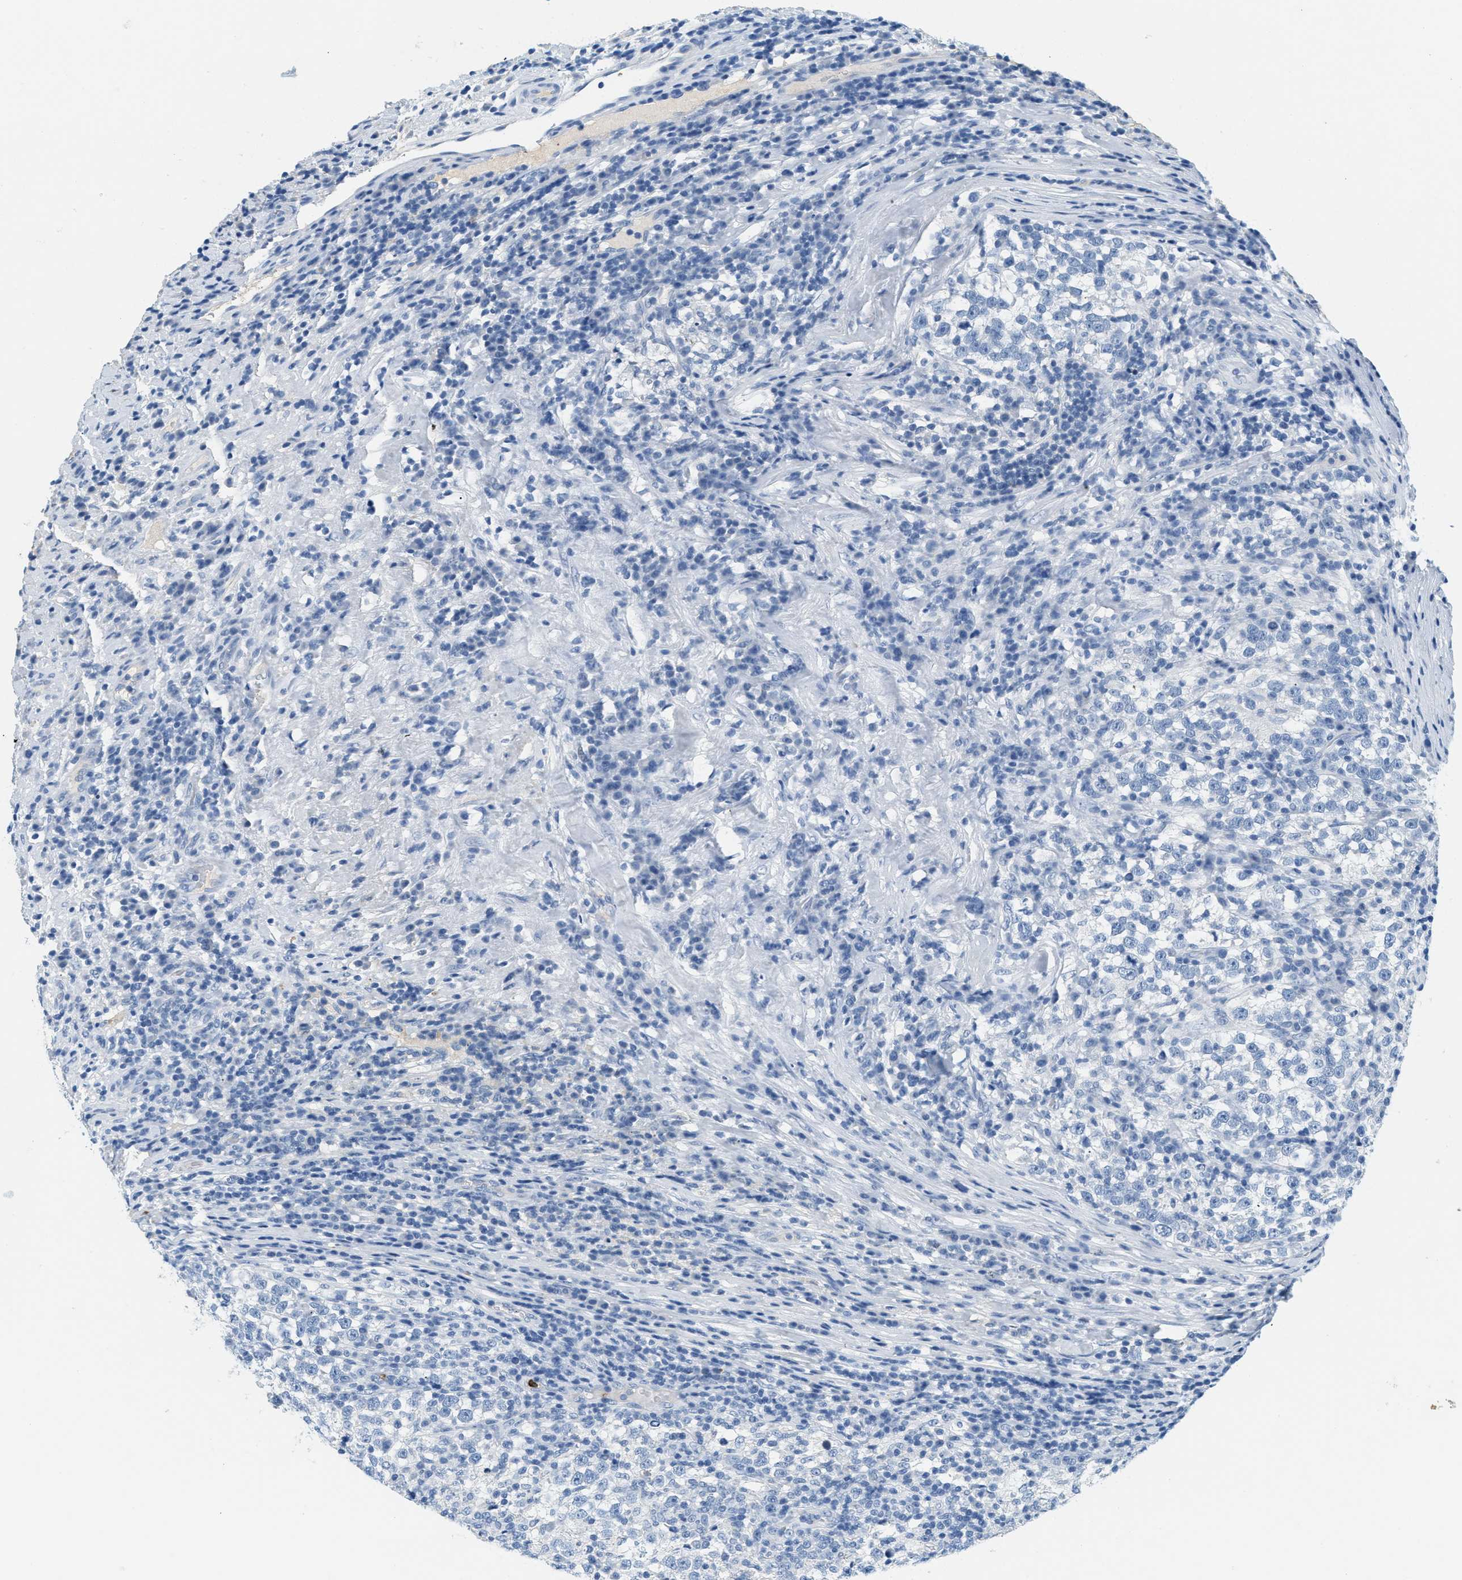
{"staining": {"intensity": "negative", "quantity": "none", "location": "none"}, "tissue": "testis cancer", "cell_type": "Tumor cells", "image_type": "cancer", "snomed": [{"axis": "morphology", "description": "Normal tissue, NOS"}, {"axis": "morphology", "description": "Seminoma, NOS"}, {"axis": "topography", "description": "Testis"}], "caption": "The histopathology image shows no significant expression in tumor cells of seminoma (testis).", "gene": "LCN2", "patient": {"sex": "male", "age": 43}}